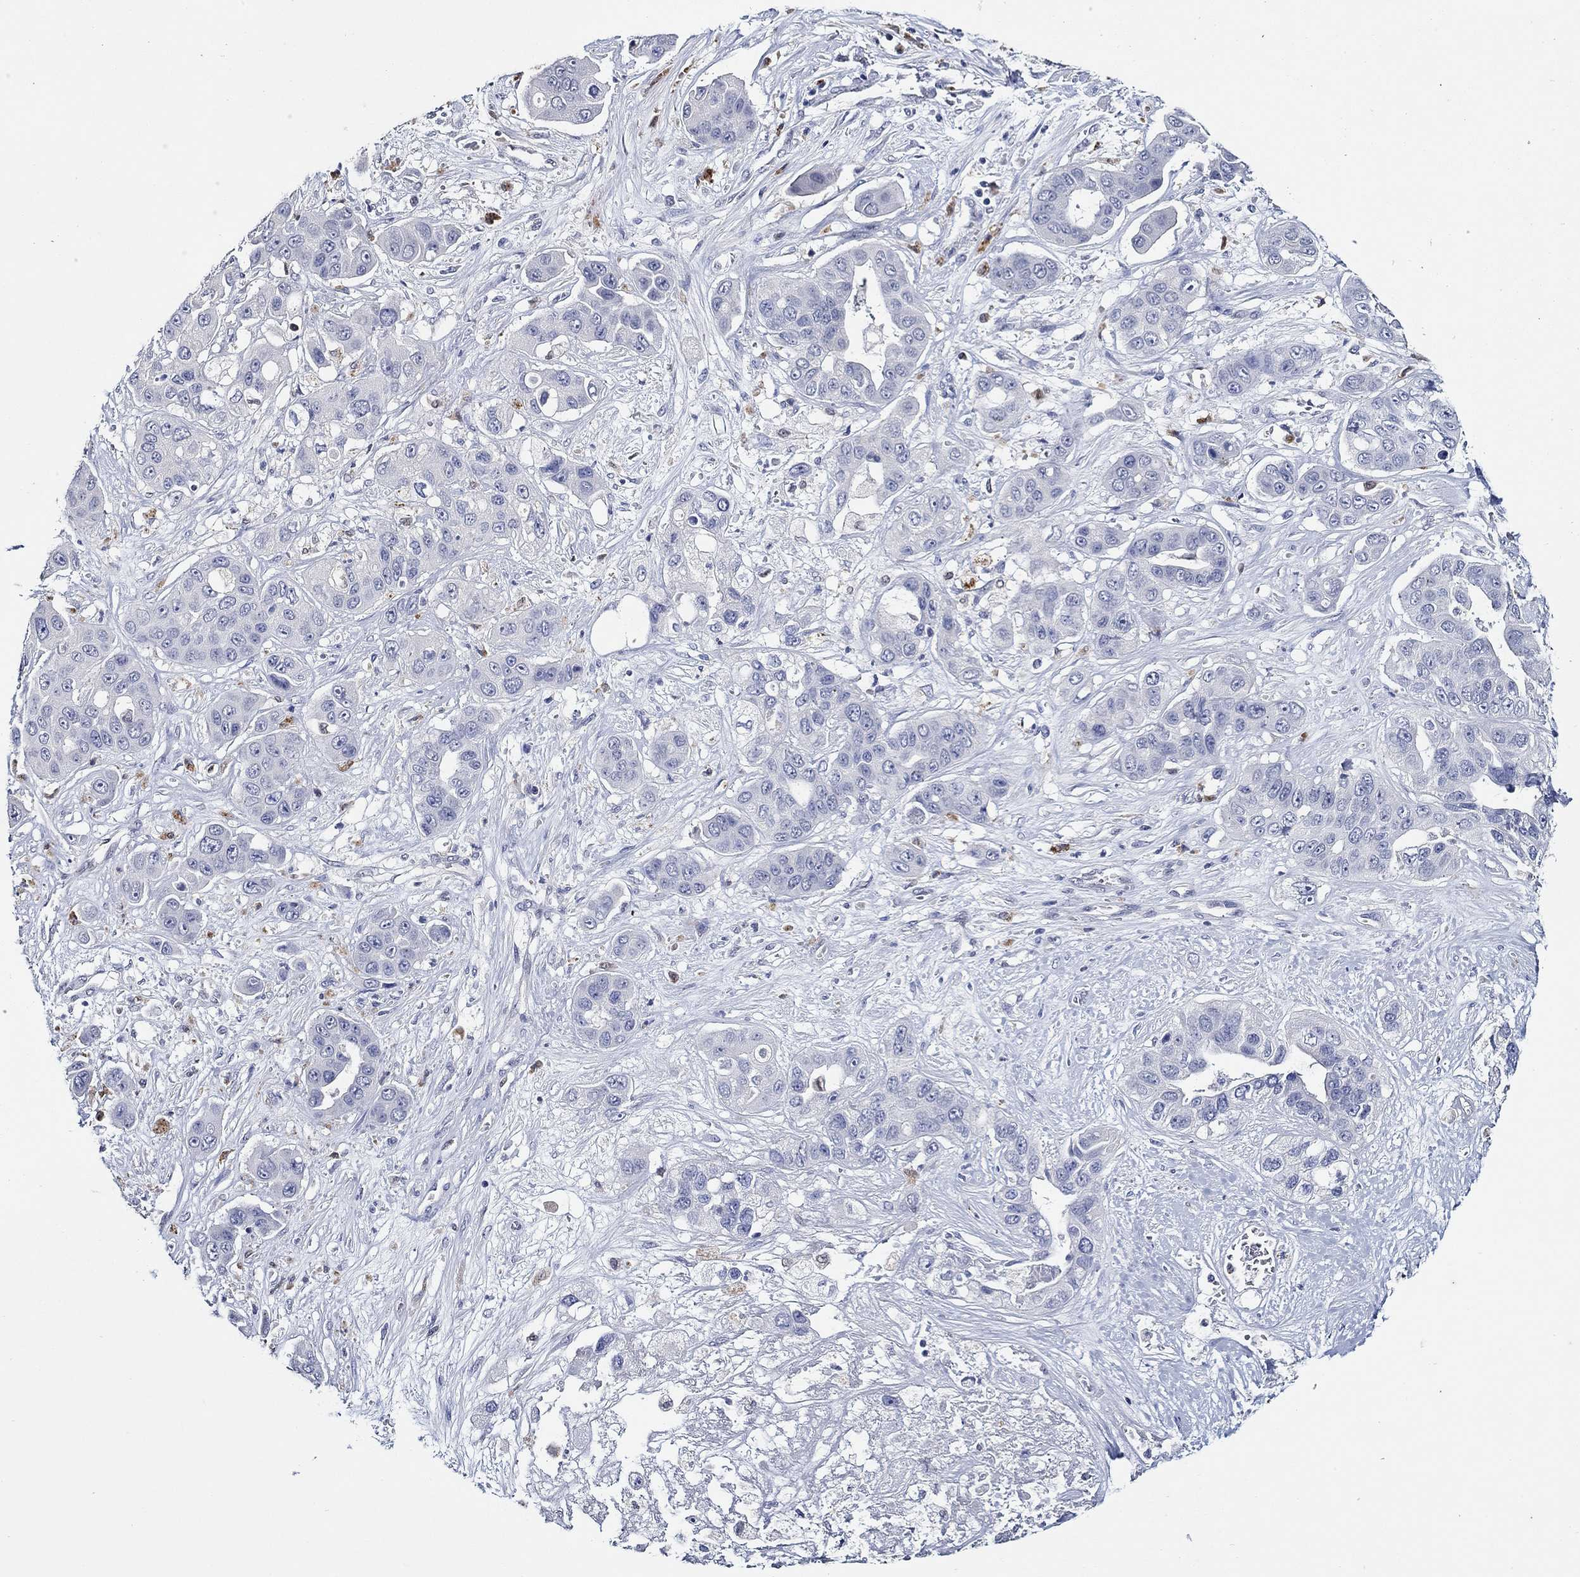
{"staining": {"intensity": "negative", "quantity": "none", "location": "none"}, "tissue": "liver cancer", "cell_type": "Tumor cells", "image_type": "cancer", "snomed": [{"axis": "morphology", "description": "Cholangiocarcinoma"}, {"axis": "topography", "description": "Liver"}], "caption": "Photomicrograph shows no significant protein positivity in tumor cells of liver cancer (cholangiocarcinoma). Brightfield microscopy of IHC stained with DAB (brown) and hematoxylin (blue), captured at high magnification.", "gene": "GATA2", "patient": {"sex": "female", "age": 52}}